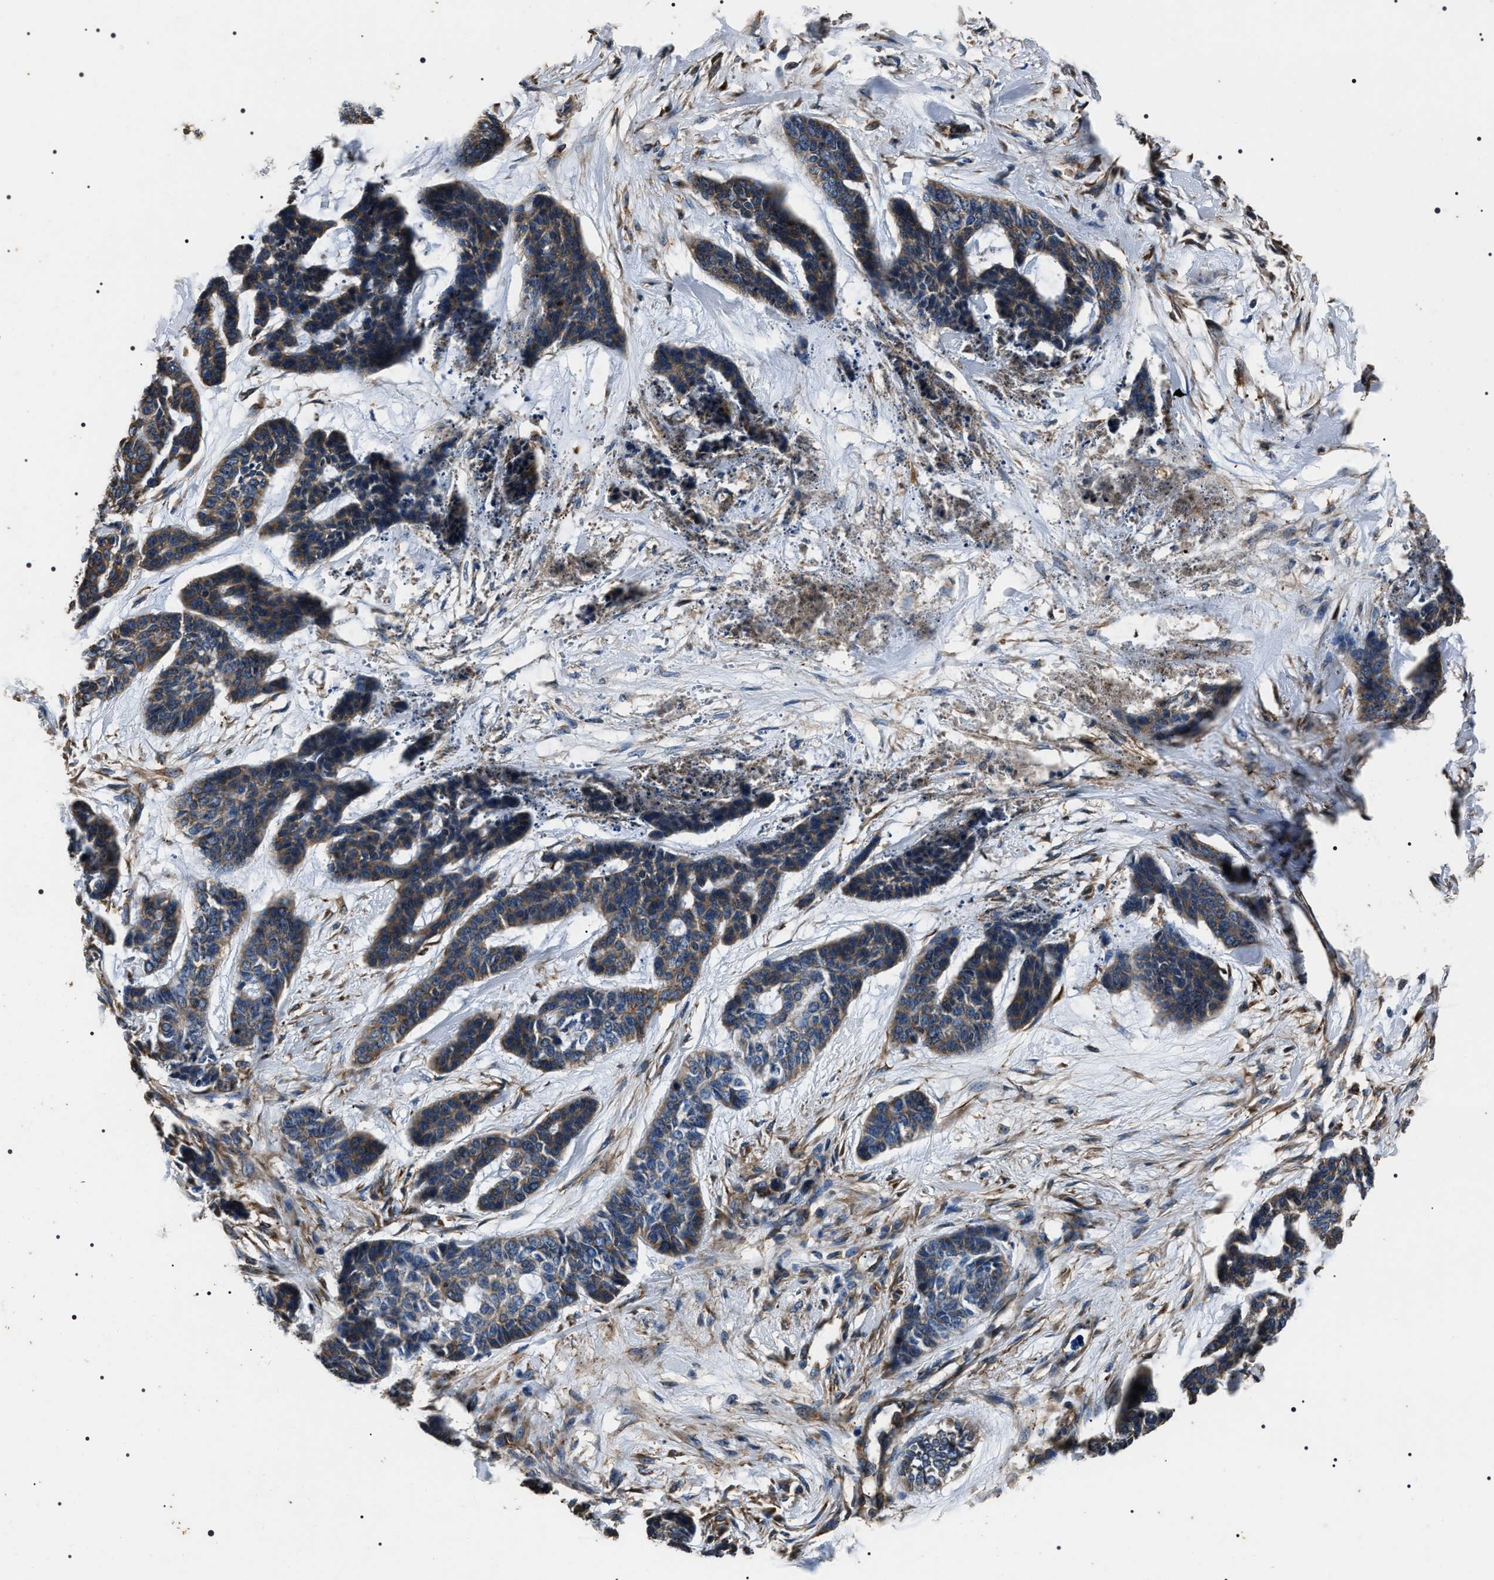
{"staining": {"intensity": "weak", "quantity": ">75%", "location": "cytoplasmic/membranous"}, "tissue": "skin cancer", "cell_type": "Tumor cells", "image_type": "cancer", "snomed": [{"axis": "morphology", "description": "Basal cell carcinoma"}, {"axis": "topography", "description": "Skin"}], "caption": "Weak cytoplasmic/membranous protein expression is identified in about >75% of tumor cells in basal cell carcinoma (skin).", "gene": "HSCB", "patient": {"sex": "female", "age": 64}}